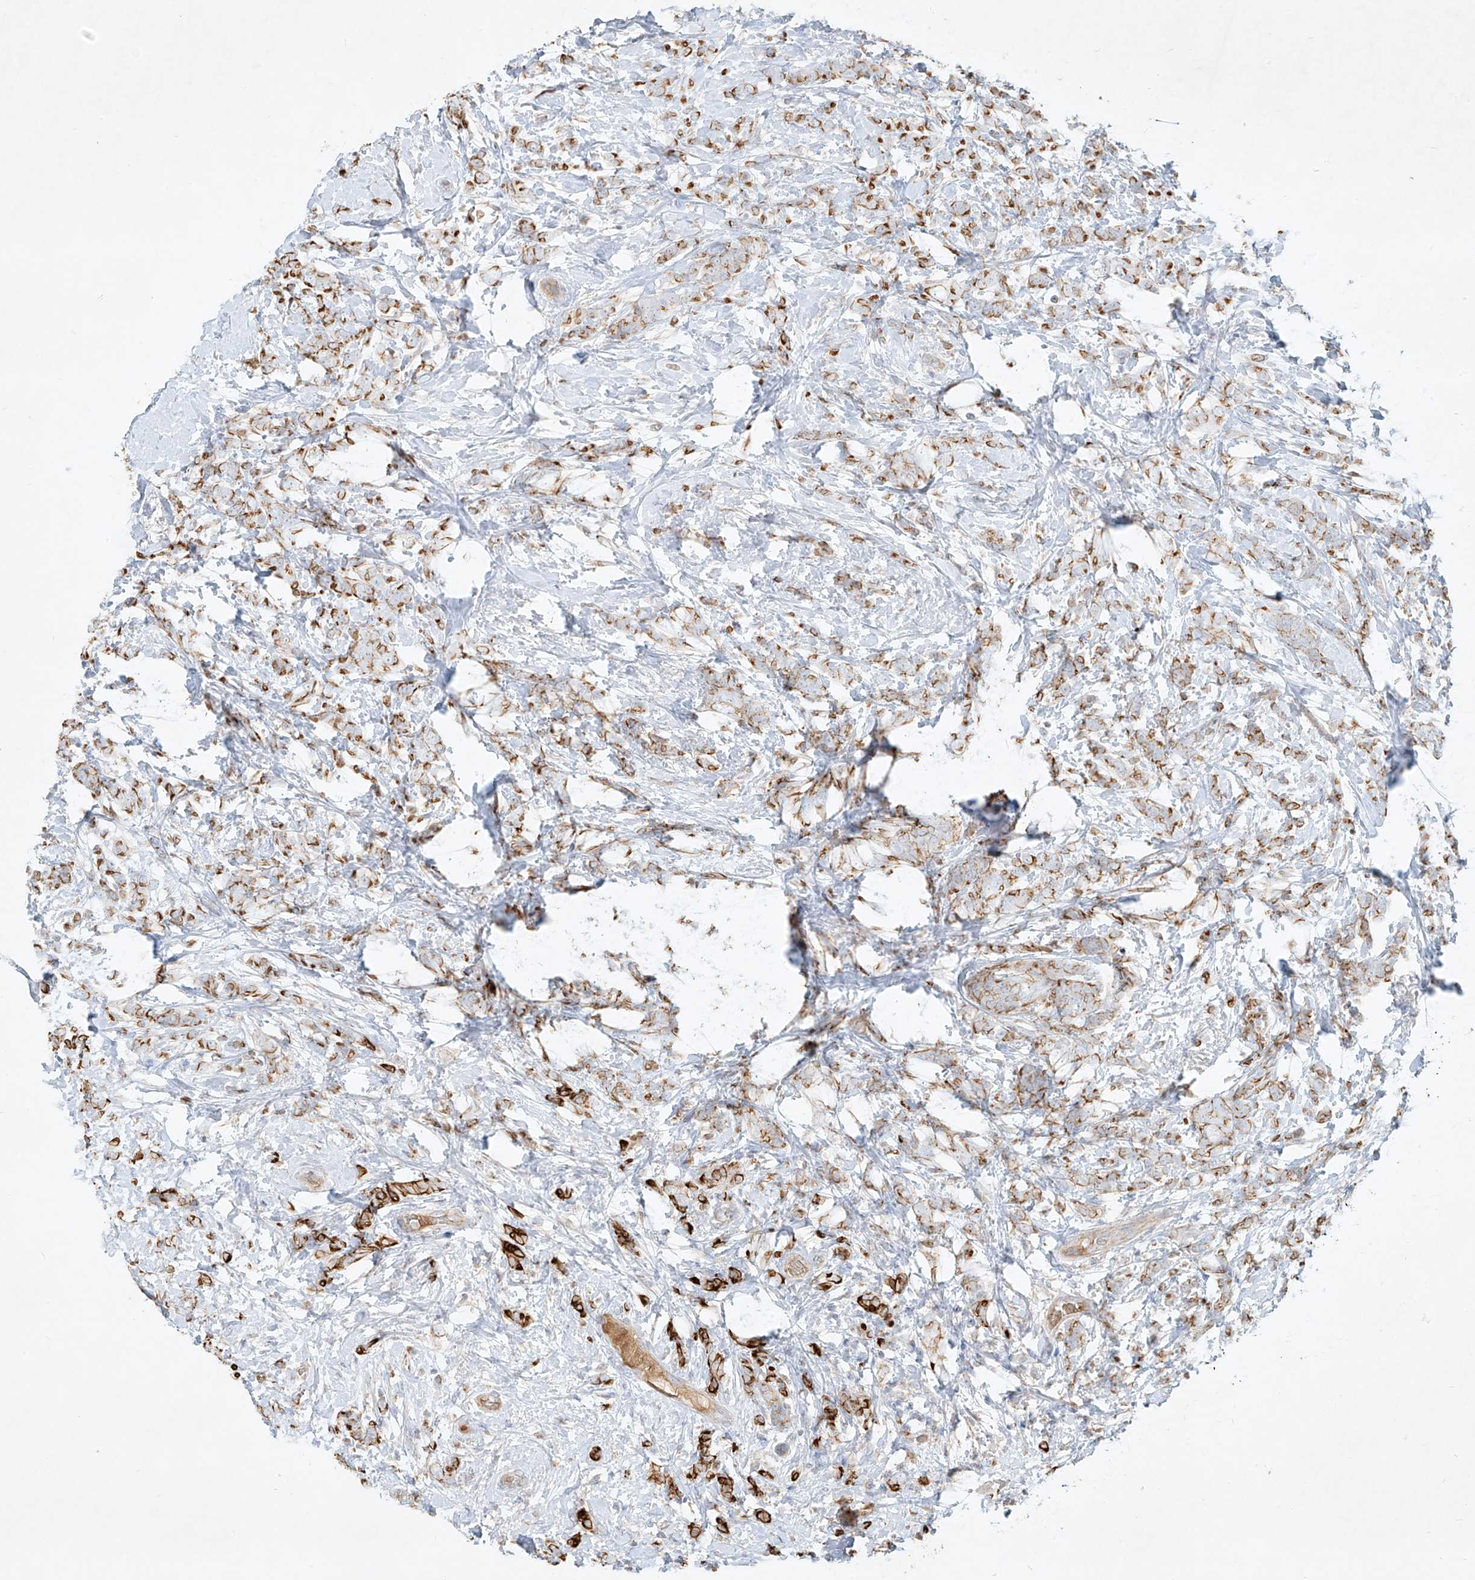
{"staining": {"intensity": "strong", "quantity": "25%-75%", "location": "cytoplasmic/membranous"}, "tissue": "breast cancer", "cell_type": "Tumor cells", "image_type": "cancer", "snomed": [{"axis": "morphology", "description": "Lobular carcinoma"}, {"axis": "topography", "description": "Breast"}], "caption": "A high amount of strong cytoplasmic/membranous positivity is seen in approximately 25%-75% of tumor cells in breast cancer tissue.", "gene": "KPNA7", "patient": {"sex": "female", "age": 58}}